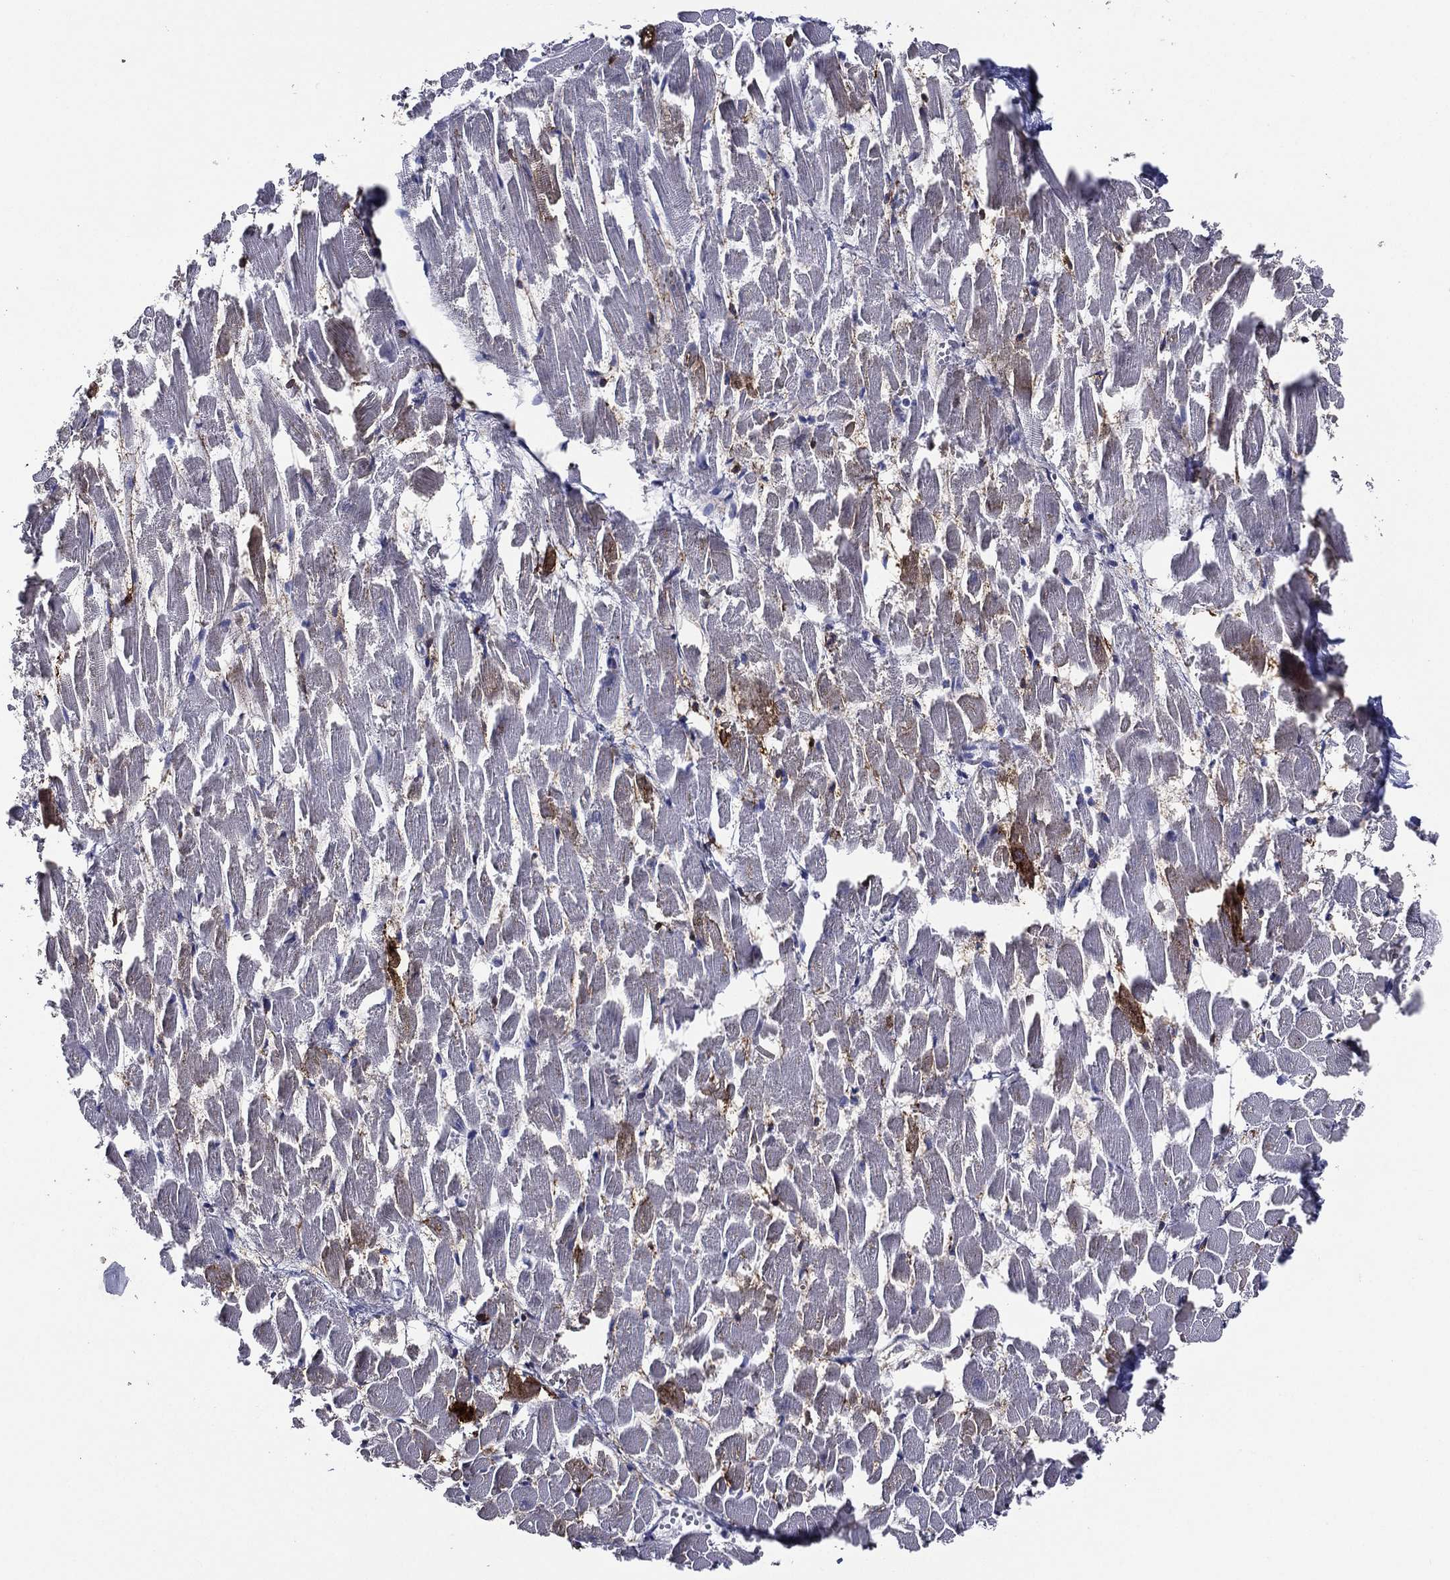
{"staining": {"intensity": "weak", "quantity": "<25%", "location": "cytoplasmic/membranous"}, "tissue": "heart muscle", "cell_type": "Cardiomyocytes", "image_type": "normal", "snomed": [{"axis": "morphology", "description": "Normal tissue, NOS"}, {"axis": "topography", "description": "Heart"}], "caption": "A high-resolution image shows immunohistochemistry staining of benign heart muscle, which exhibits no significant positivity in cardiomyocytes. The staining was performed using DAB (3,3'-diaminobenzidine) to visualize the protein expression in brown, while the nuclei were stained in blue with hematoxylin (Magnification: 20x).", "gene": "ACE2", "patient": {"sex": "male", "age": 64}}